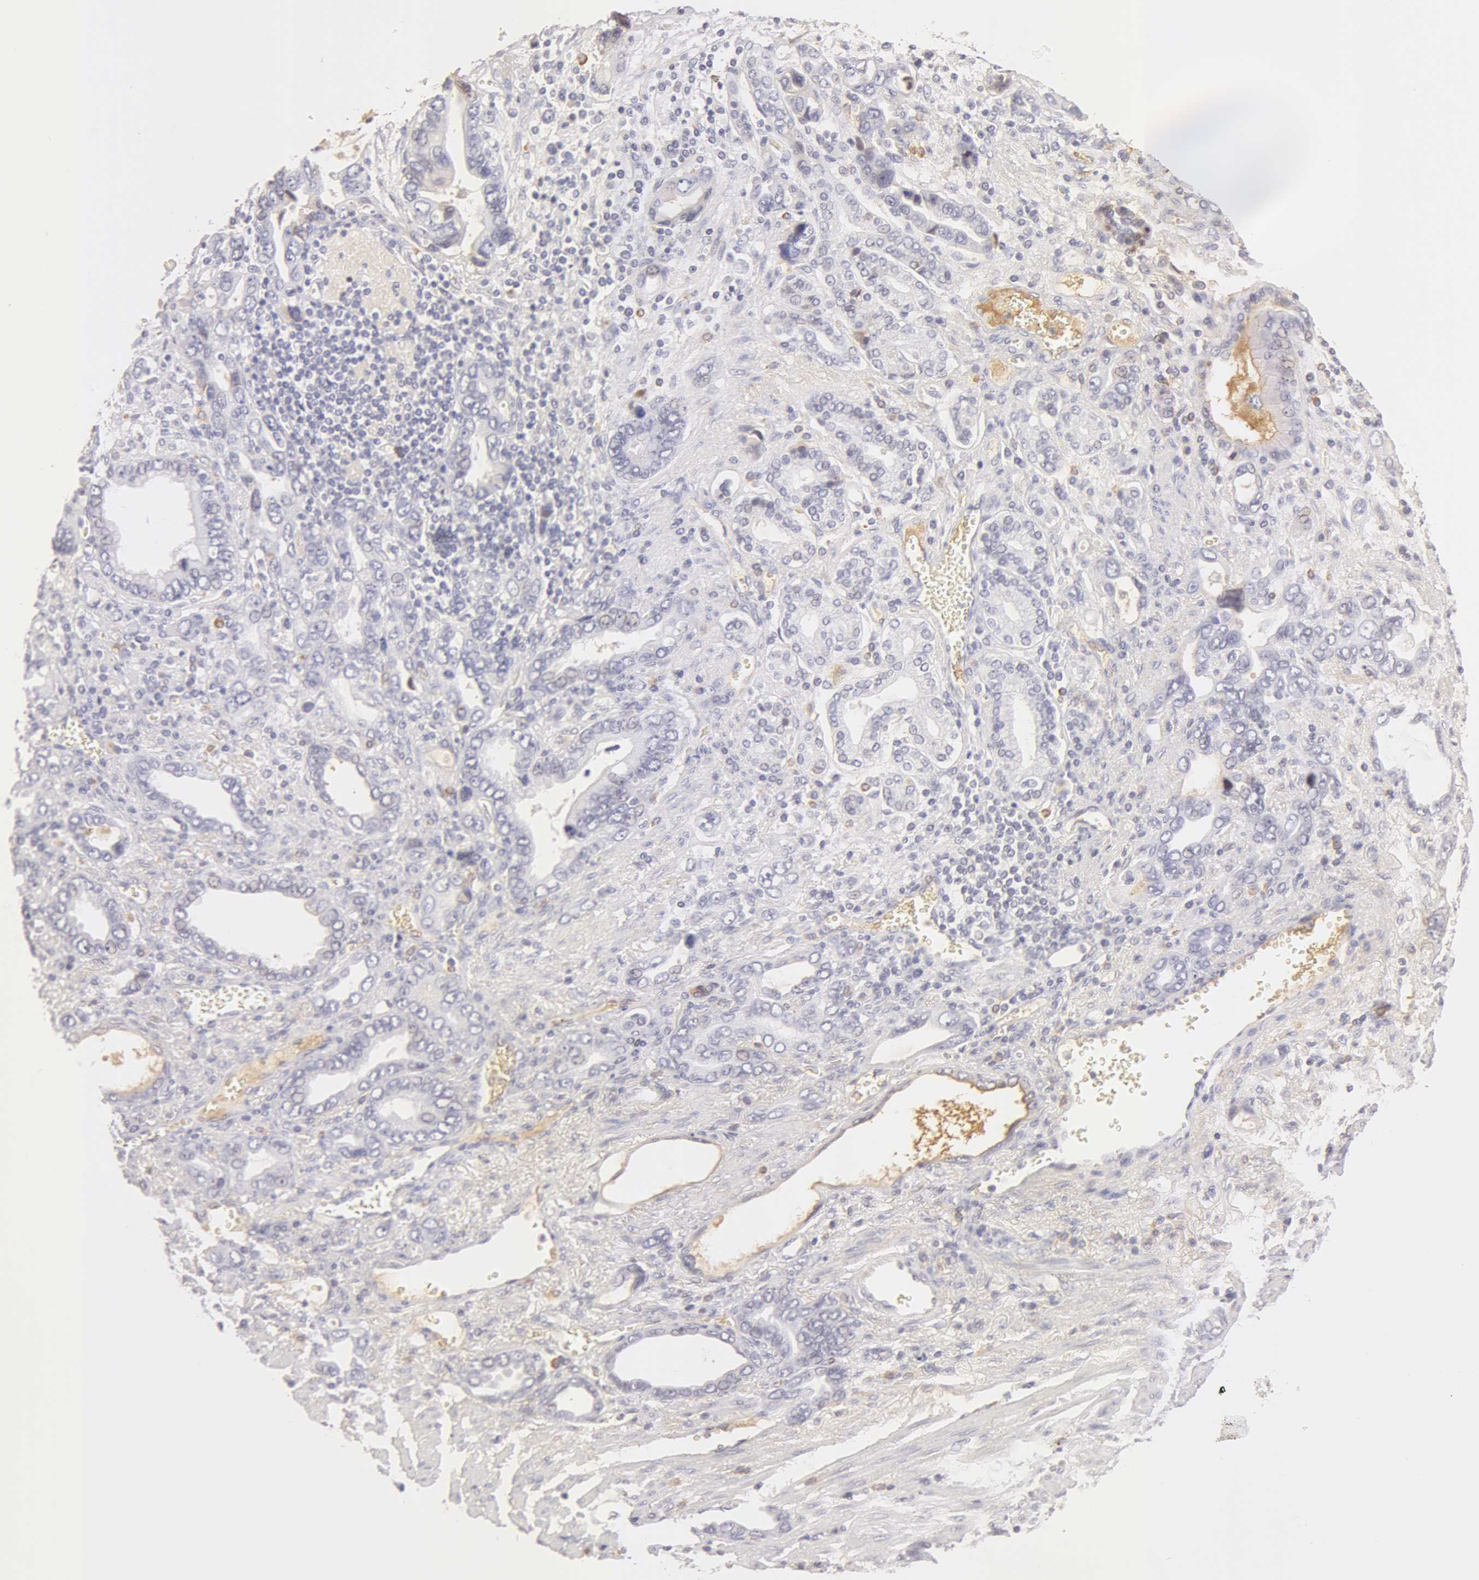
{"staining": {"intensity": "negative", "quantity": "none", "location": "none"}, "tissue": "stomach cancer", "cell_type": "Tumor cells", "image_type": "cancer", "snomed": [{"axis": "morphology", "description": "Adenocarcinoma, NOS"}, {"axis": "topography", "description": "Stomach"}], "caption": "A histopathology image of stomach adenocarcinoma stained for a protein shows no brown staining in tumor cells.", "gene": "AHSG", "patient": {"sex": "male", "age": 78}}